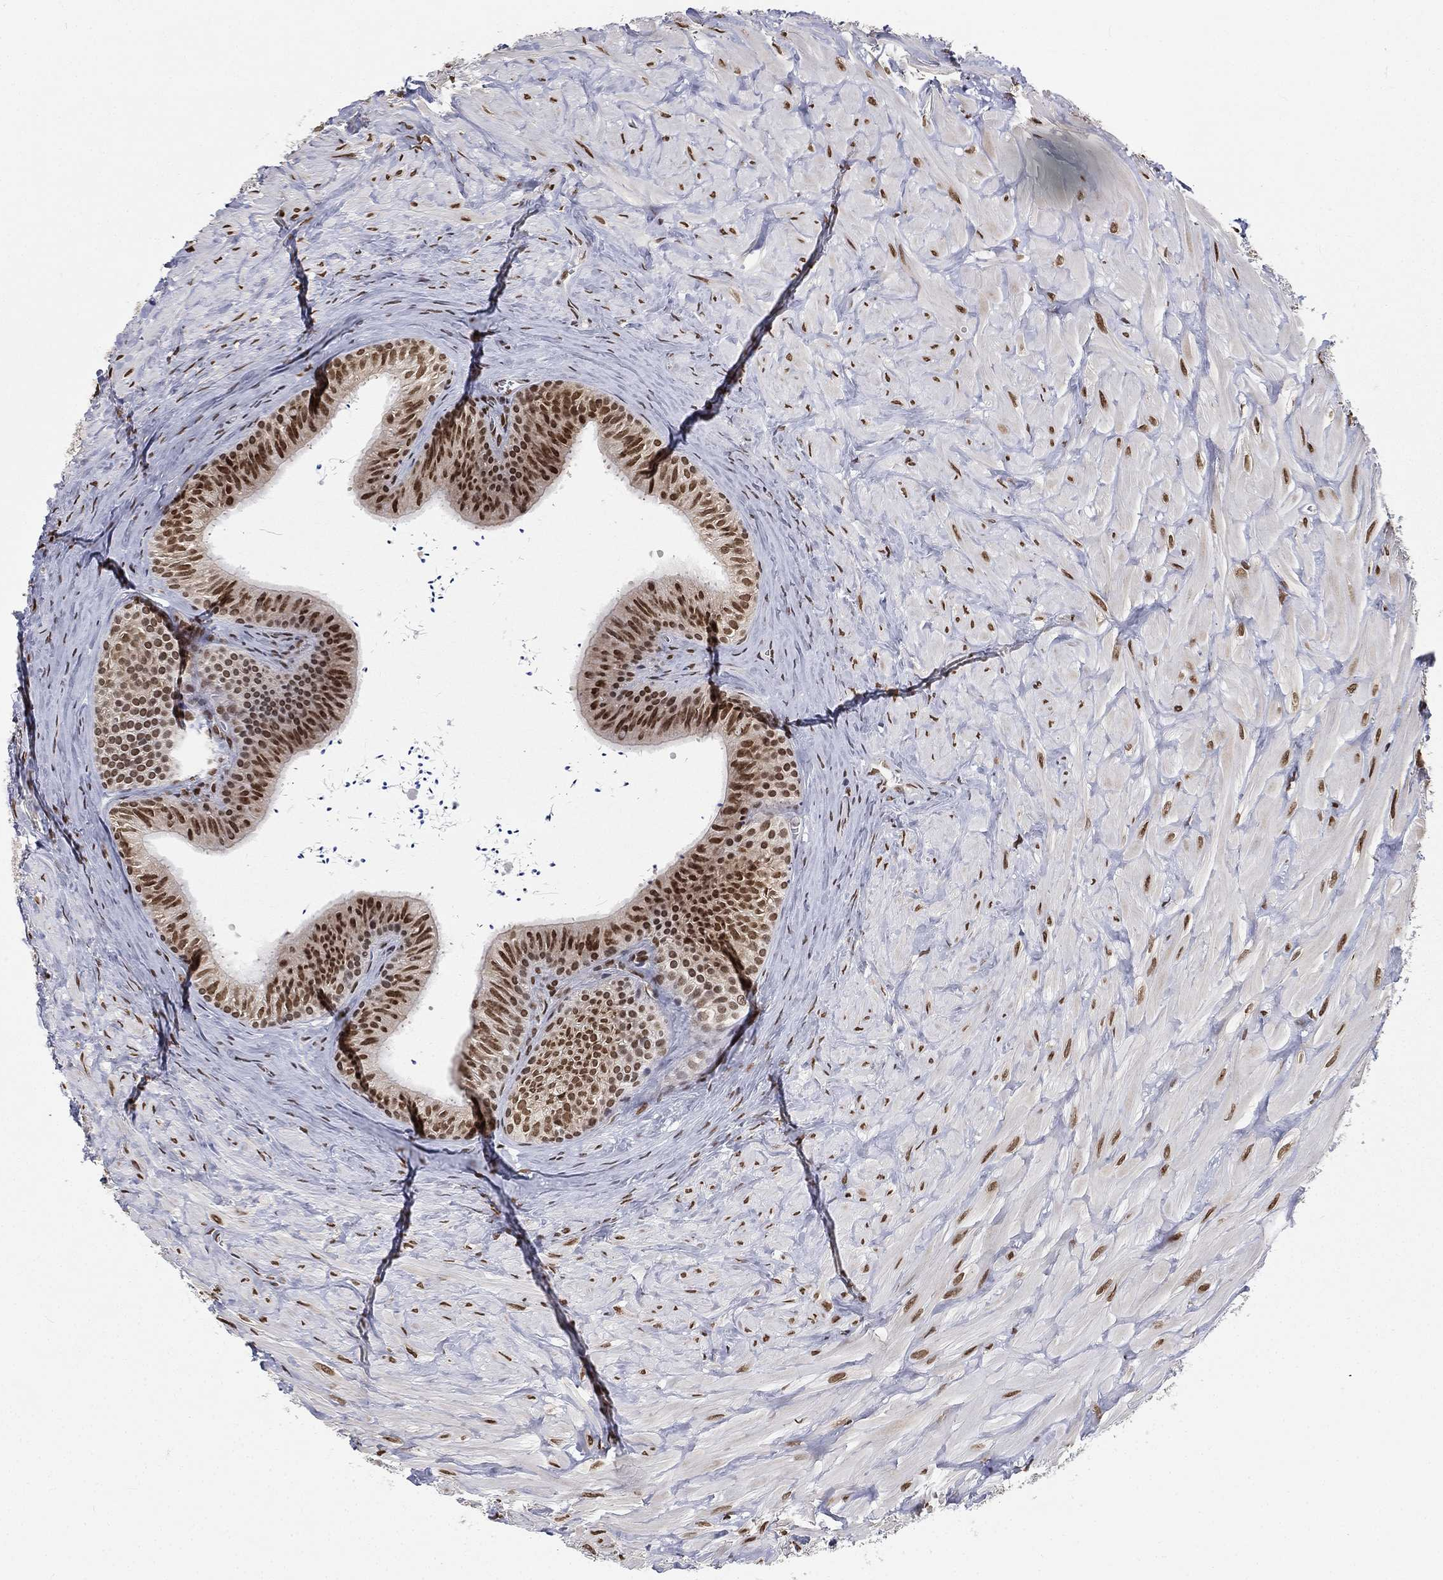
{"staining": {"intensity": "strong", "quantity": "25%-75%", "location": "nuclear"}, "tissue": "epididymis", "cell_type": "Glandular cells", "image_type": "normal", "snomed": [{"axis": "morphology", "description": "Normal tissue, NOS"}, {"axis": "topography", "description": "Epididymis"}], "caption": "IHC photomicrograph of unremarkable human epididymis stained for a protein (brown), which demonstrates high levels of strong nuclear positivity in approximately 25%-75% of glandular cells.", "gene": "FUBP3", "patient": {"sex": "male", "age": 32}}